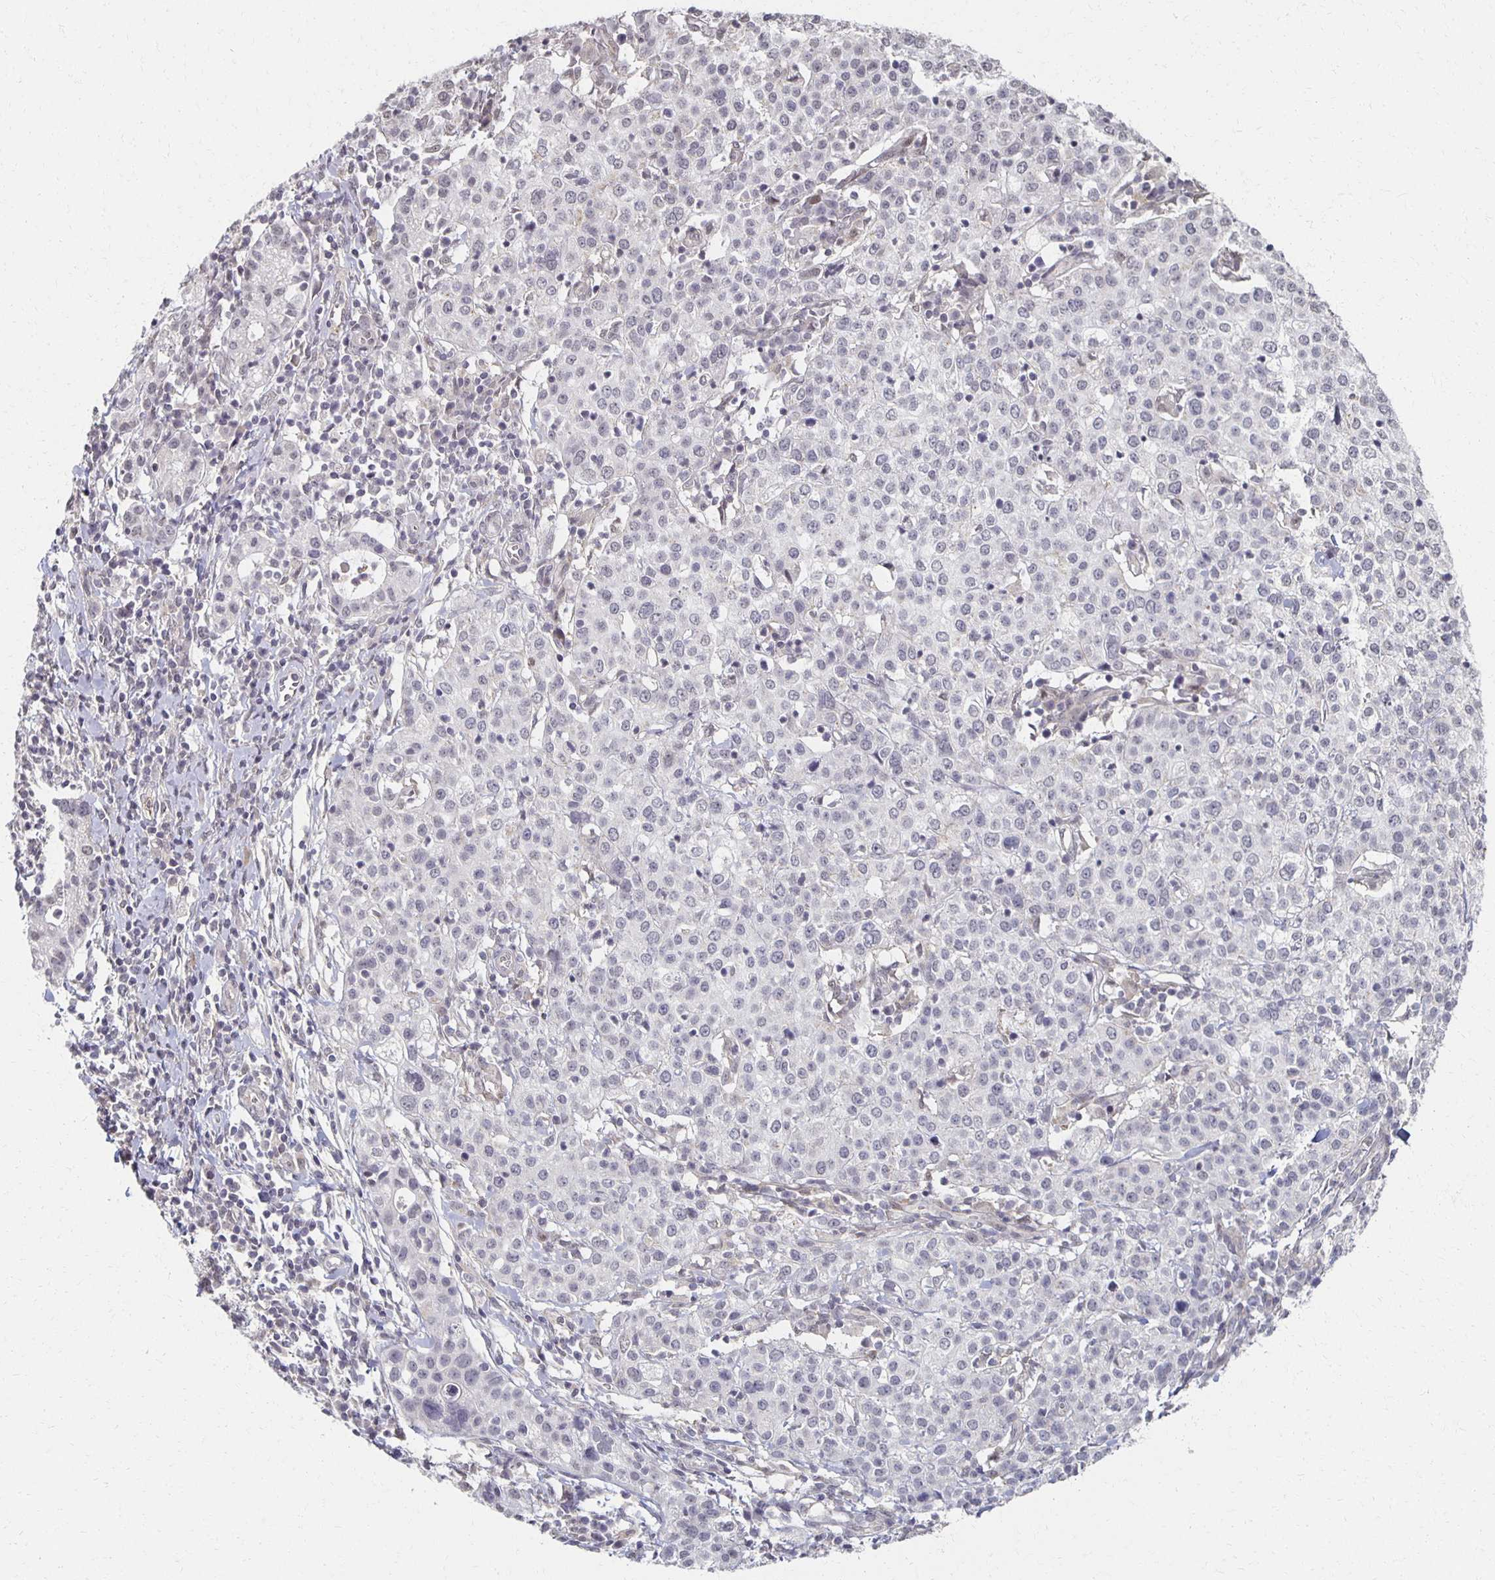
{"staining": {"intensity": "negative", "quantity": "none", "location": "none"}, "tissue": "cervical cancer", "cell_type": "Tumor cells", "image_type": "cancer", "snomed": [{"axis": "morphology", "description": "Normal tissue, NOS"}, {"axis": "morphology", "description": "Adenocarcinoma, NOS"}, {"axis": "topography", "description": "Cervix"}], "caption": "Adenocarcinoma (cervical) was stained to show a protein in brown. There is no significant expression in tumor cells.", "gene": "DAB1", "patient": {"sex": "female", "age": 44}}